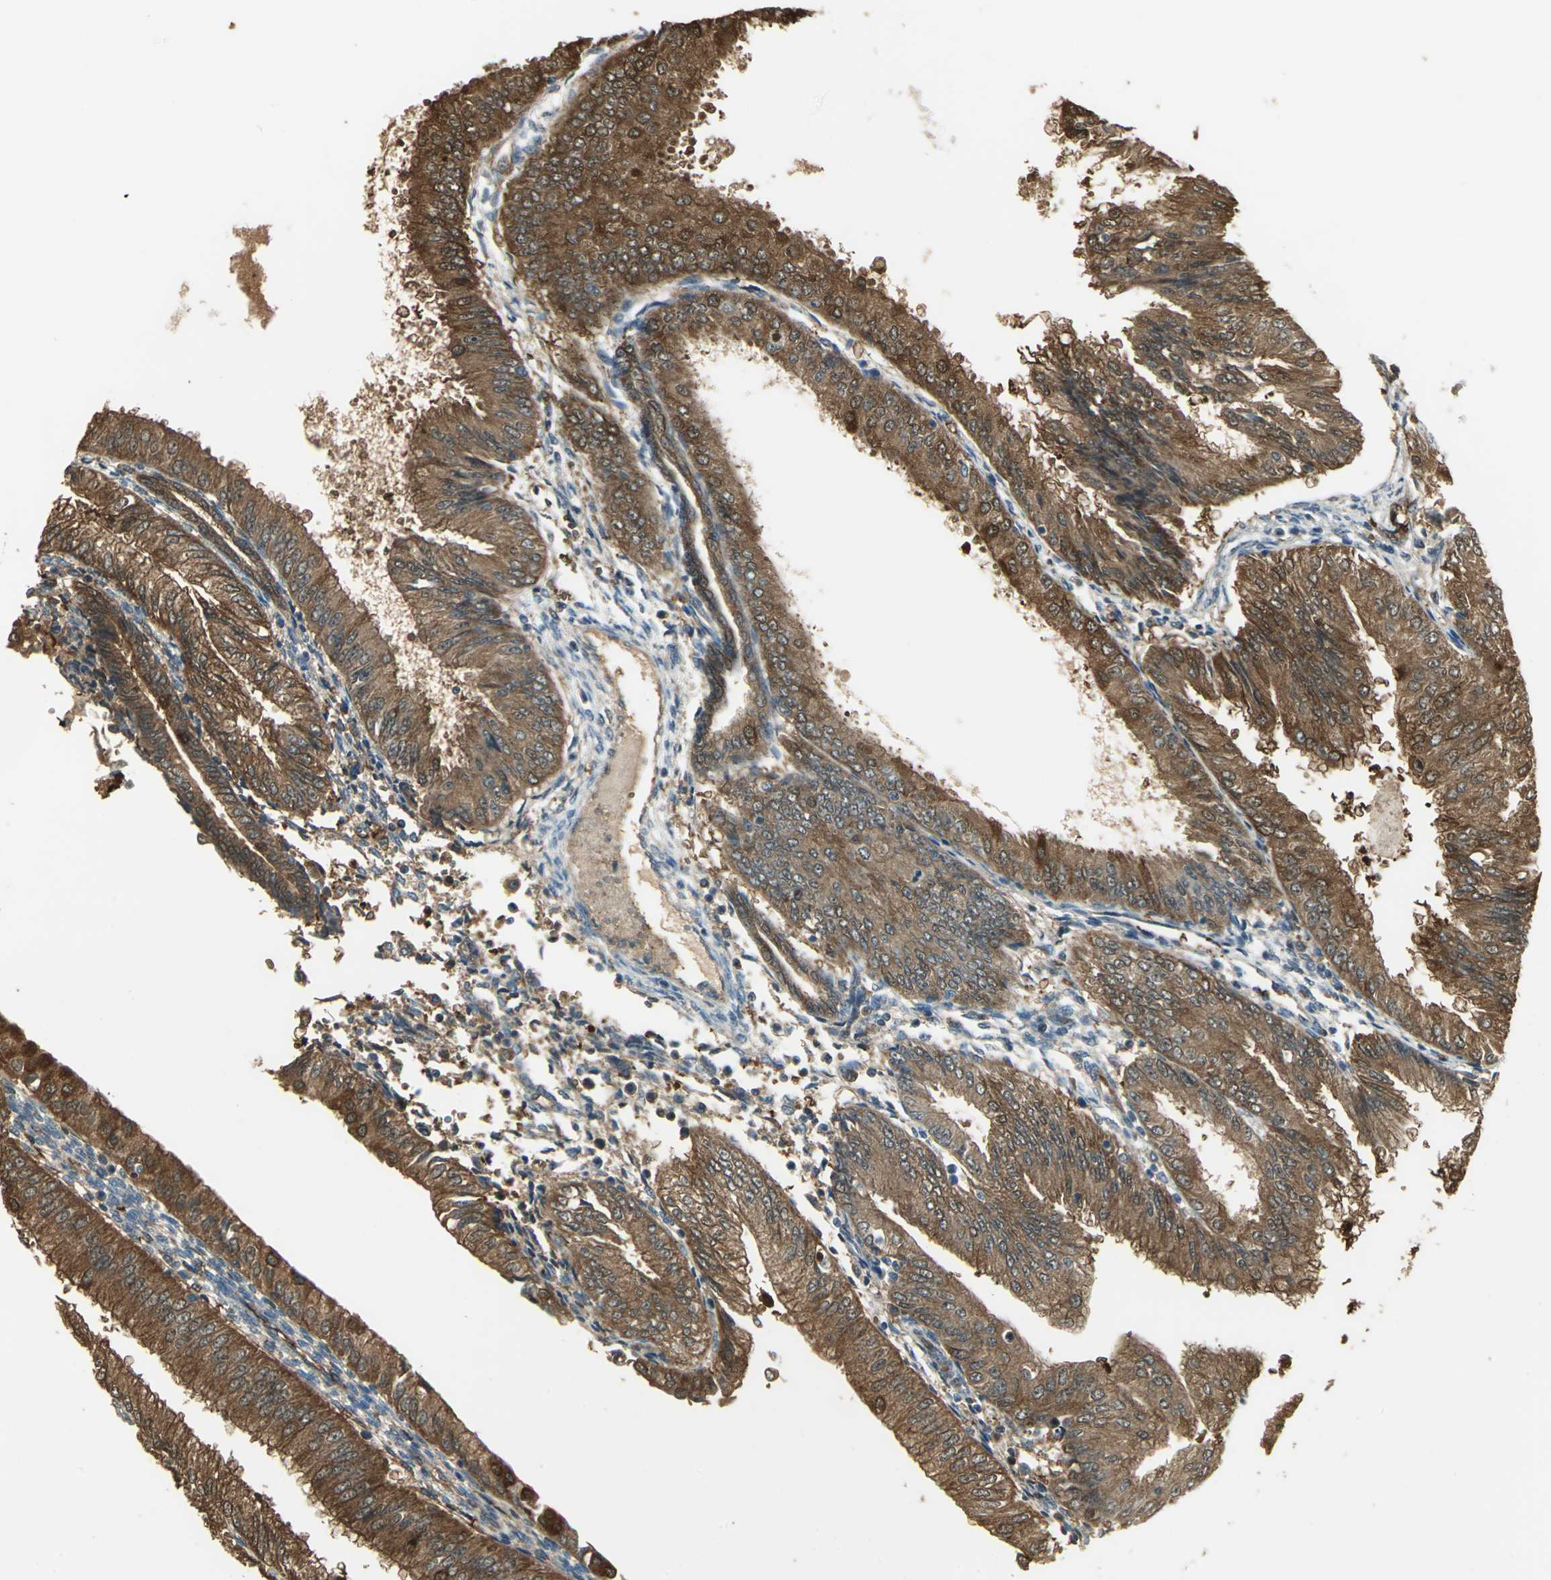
{"staining": {"intensity": "strong", "quantity": ">75%", "location": "cytoplasmic/membranous"}, "tissue": "endometrial cancer", "cell_type": "Tumor cells", "image_type": "cancer", "snomed": [{"axis": "morphology", "description": "Adenocarcinoma, NOS"}, {"axis": "topography", "description": "Endometrium"}], "caption": "Immunohistochemical staining of human adenocarcinoma (endometrial) shows high levels of strong cytoplasmic/membranous protein expression in about >75% of tumor cells.", "gene": "DDAH1", "patient": {"sex": "female", "age": 53}}